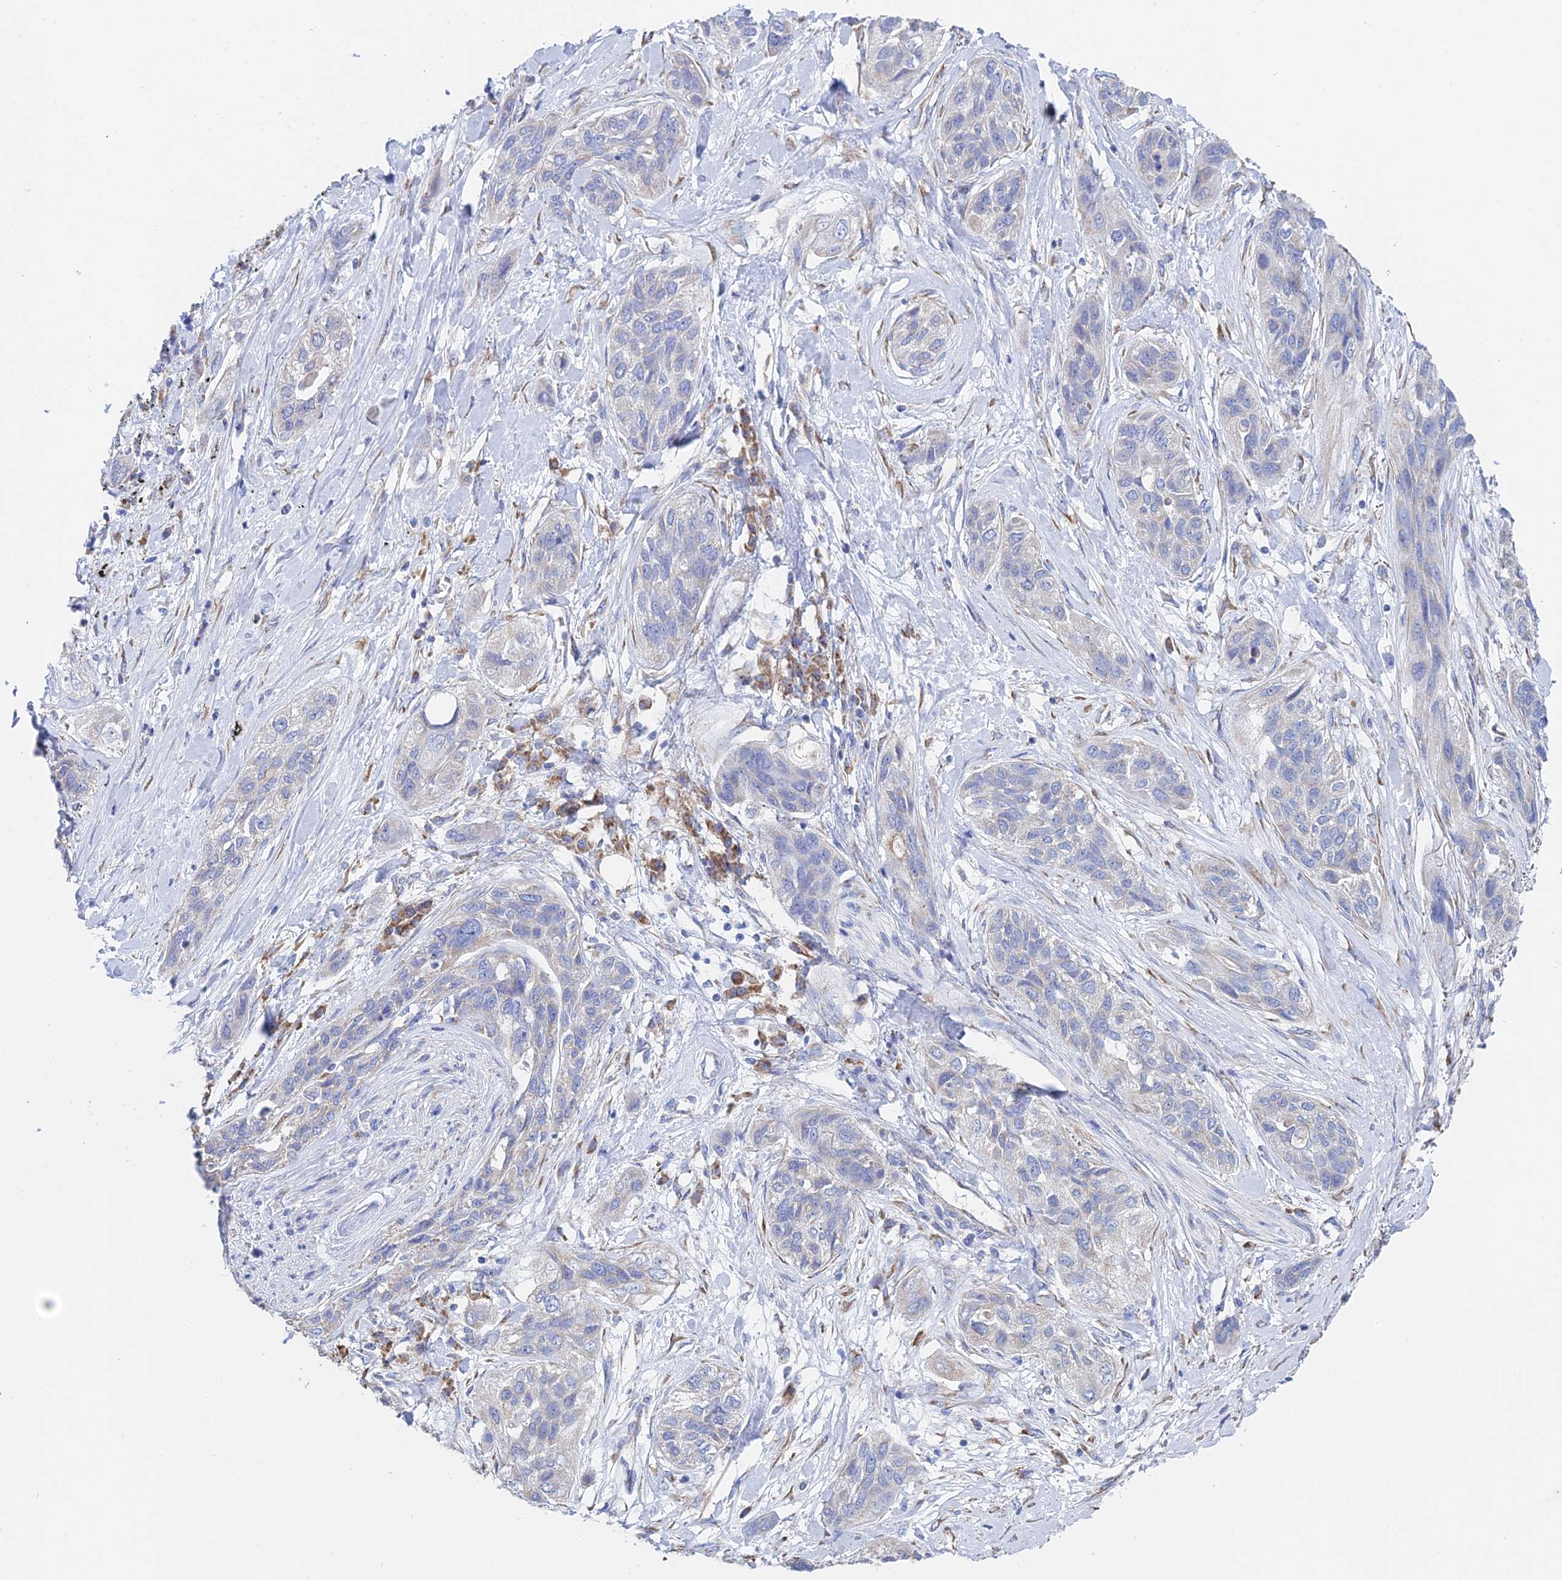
{"staining": {"intensity": "negative", "quantity": "none", "location": "none"}, "tissue": "lung cancer", "cell_type": "Tumor cells", "image_type": "cancer", "snomed": [{"axis": "morphology", "description": "Squamous cell carcinoma, NOS"}, {"axis": "topography", "description": "Lung"}], "caption": "This is an immunohistochemistry (IHC) histopathology image of lung cancer. There is no expression in tumor cells.", "gene": "CRACR2B", "patient": {"sex": "female", "age": 70}}